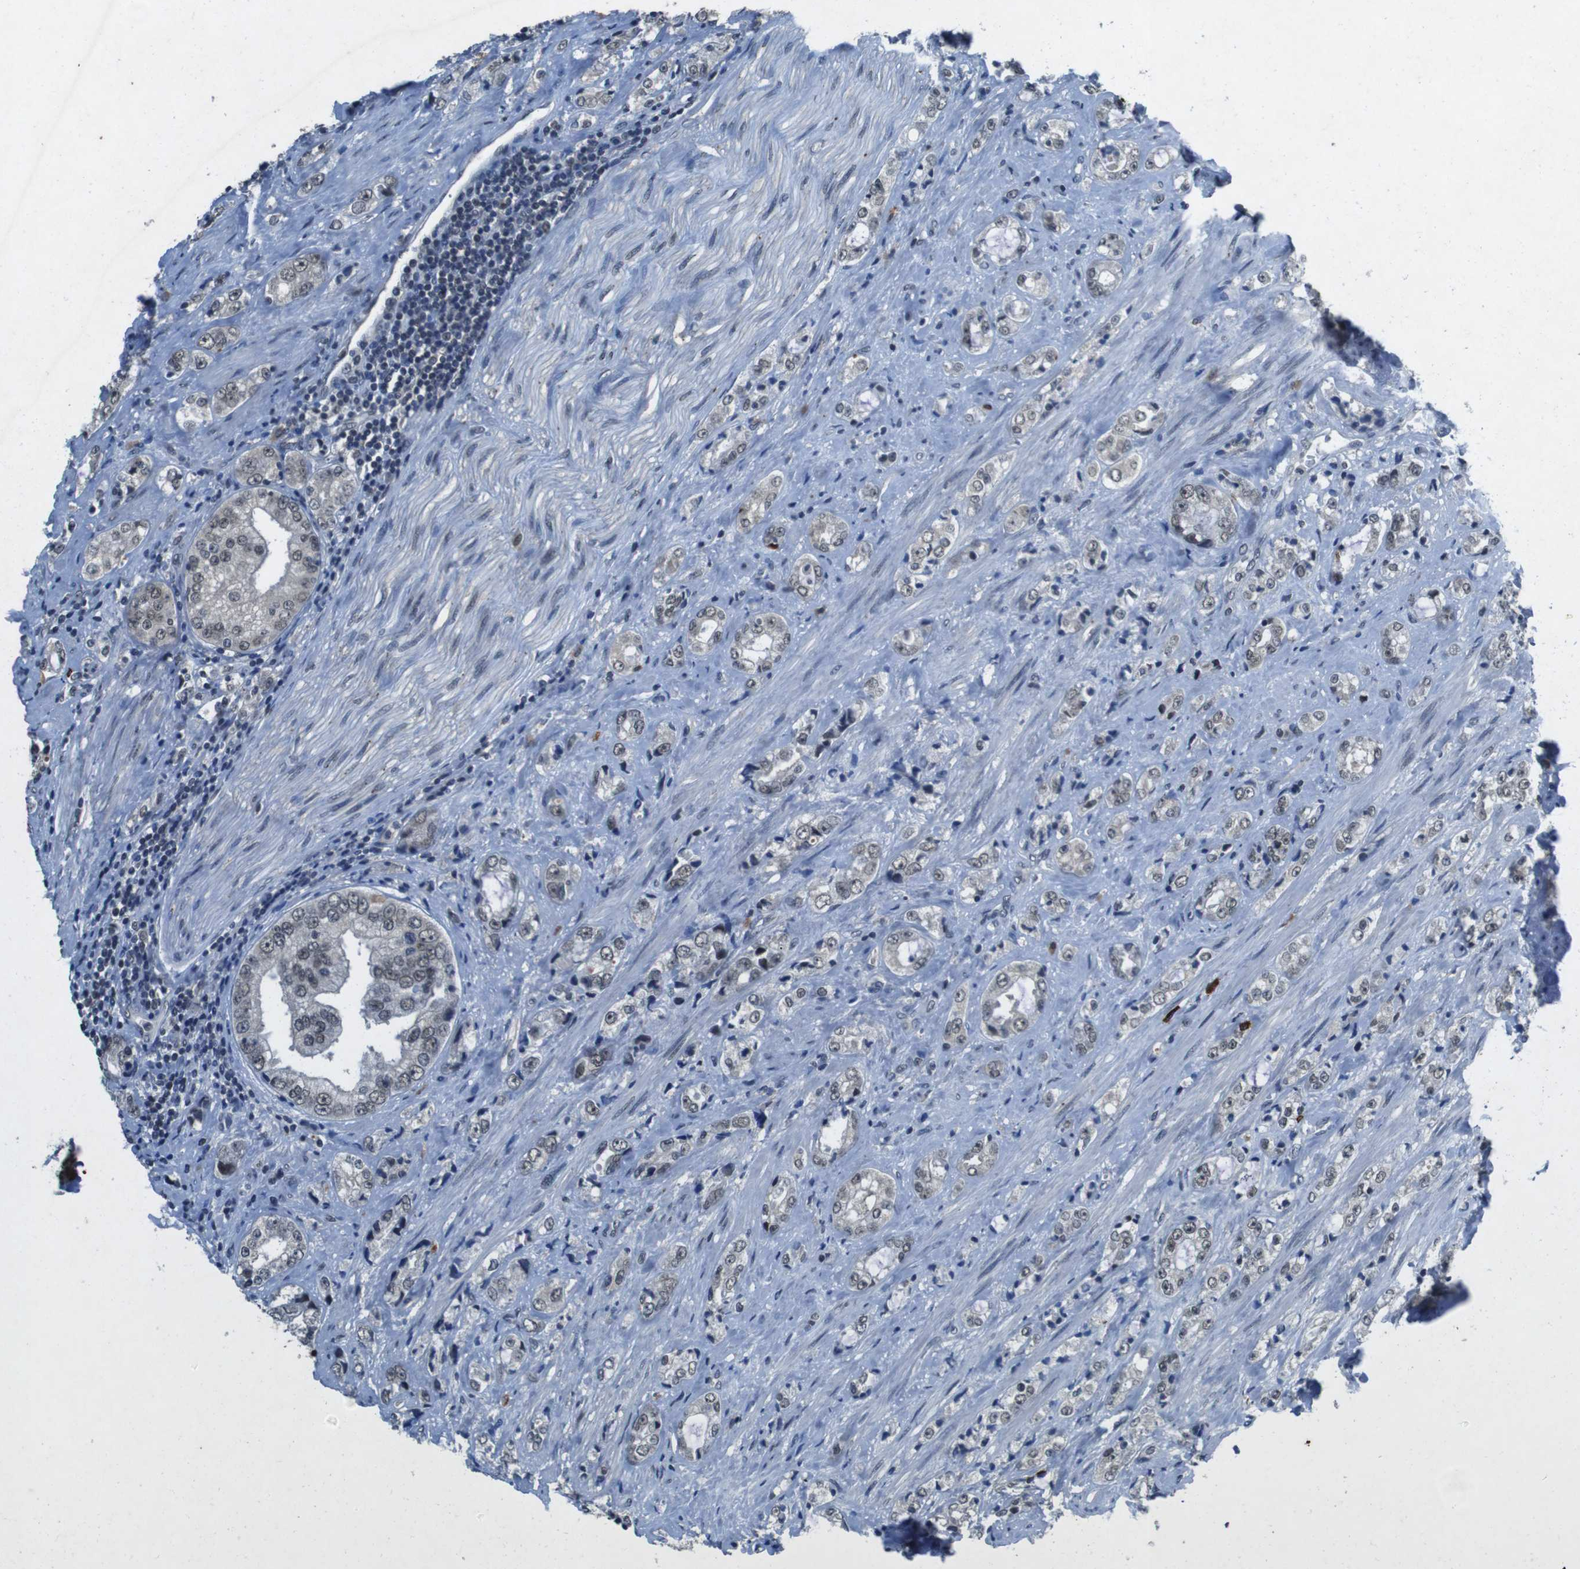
{"staining": {"intensity": "weak", "quantity": "25%-75%", "location": "nuclear"}, "tissue": "prostate cancer", "cell_type": "Tumor cells", "image_type": "cancer", "snomed": [{"axis": "morphology", "description": "Adenocarcinoma, High grade"}, {"axis": "topography", "description": "Prostate"}], "caption": "High-grade adenocarcinoma (prostate) stained with a protein marker reveals weak staining in tumor cells.", "gene": "USP7", "patient": {"sex": "male", "age": 61}}